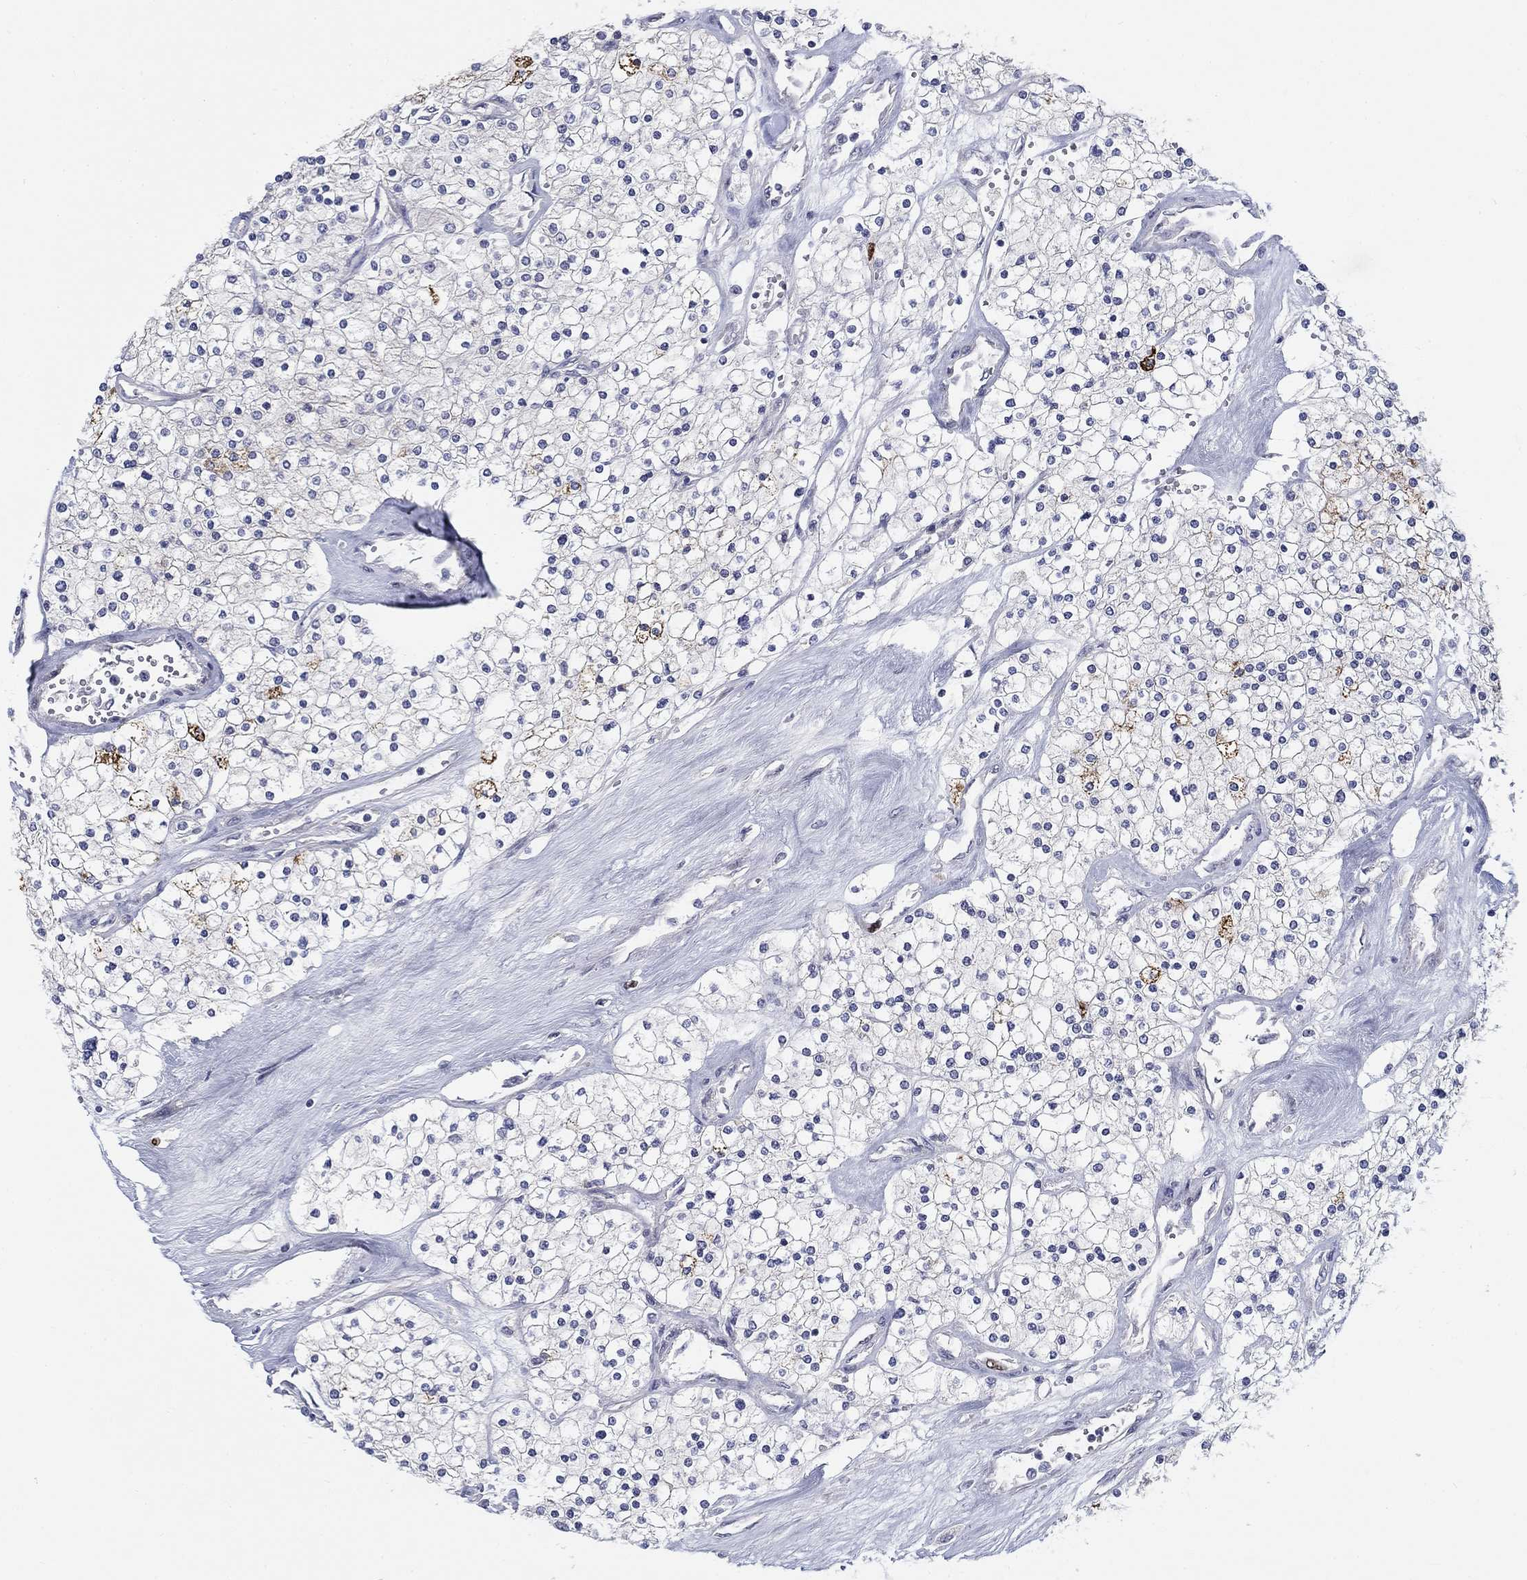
{"staining": {"intensity": "strong", "quantity": "<25%", "location": "cytoplasmic/membranous"}, "tissue": "renal cancer", "cell_type": "Tumor cells", "image_type": "cancer", "snomed": [{"axis": "morphology", "description": "Adenocarcinoma, NOS"}, {"axis": "topography", "description": "Kidney"}], "caption": "Tumor cells reveal strong cytoplasmic/membranous staining in about <25% of cells in renal cancer. (Brightfield microscopy of DAB IHC at high magnification).", "gene": "PRC1", "patient": {"sex": "male", "age": 80}}